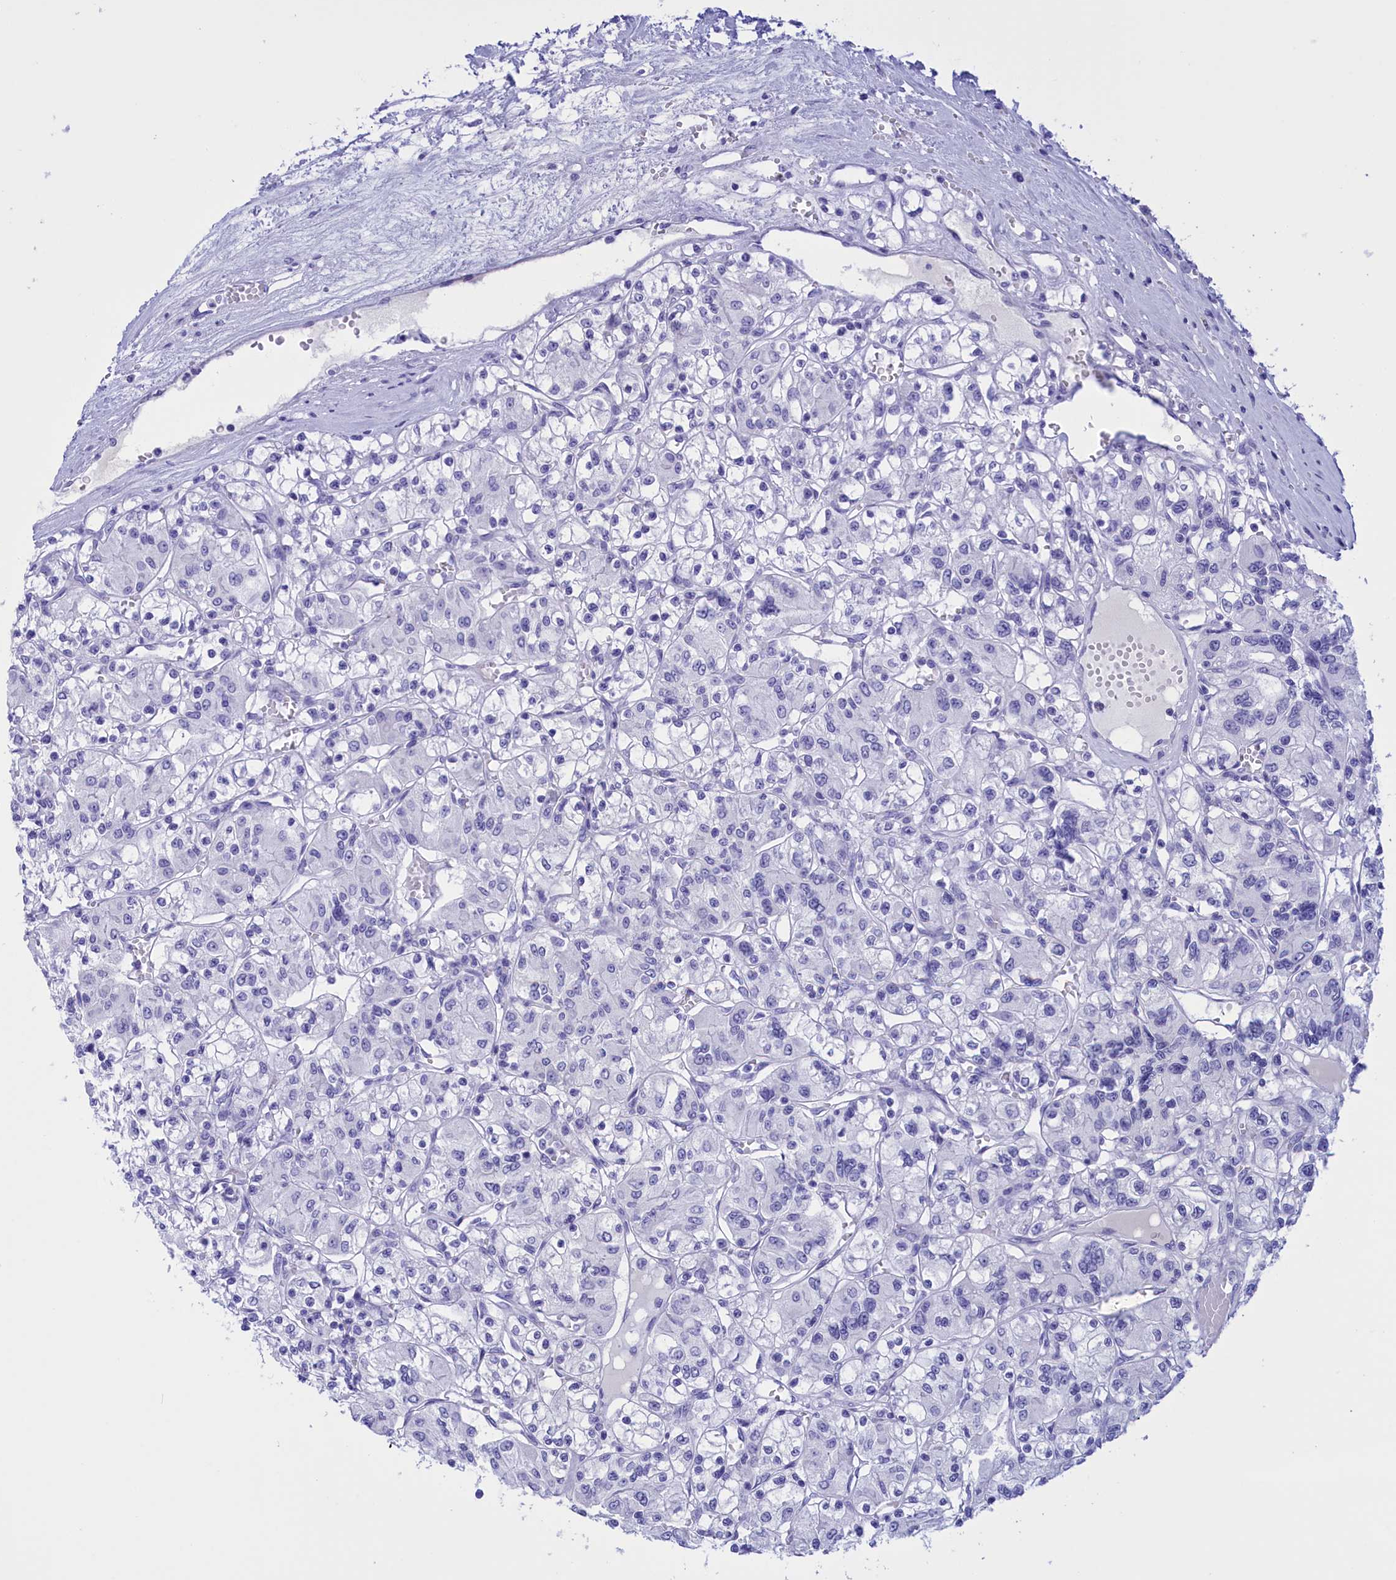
{"staining": {"intensity": "negative", "quantity": "none", "location": "none"}, "tissue": "renal cancer", "cell_type": "Tumor cells", "image_type": "cancer", "snomed": [{"axis": "morphology", "description": "Adenocarcinoma, NOS"}, {"axis": "topography", "description": "Kidney"}], "caption": "Immunohistochemical staining of renal cancer reveals no significant staining in tumor cells.", "gene": "BRI3", "patient": {"sex": "female", "age": 59}}